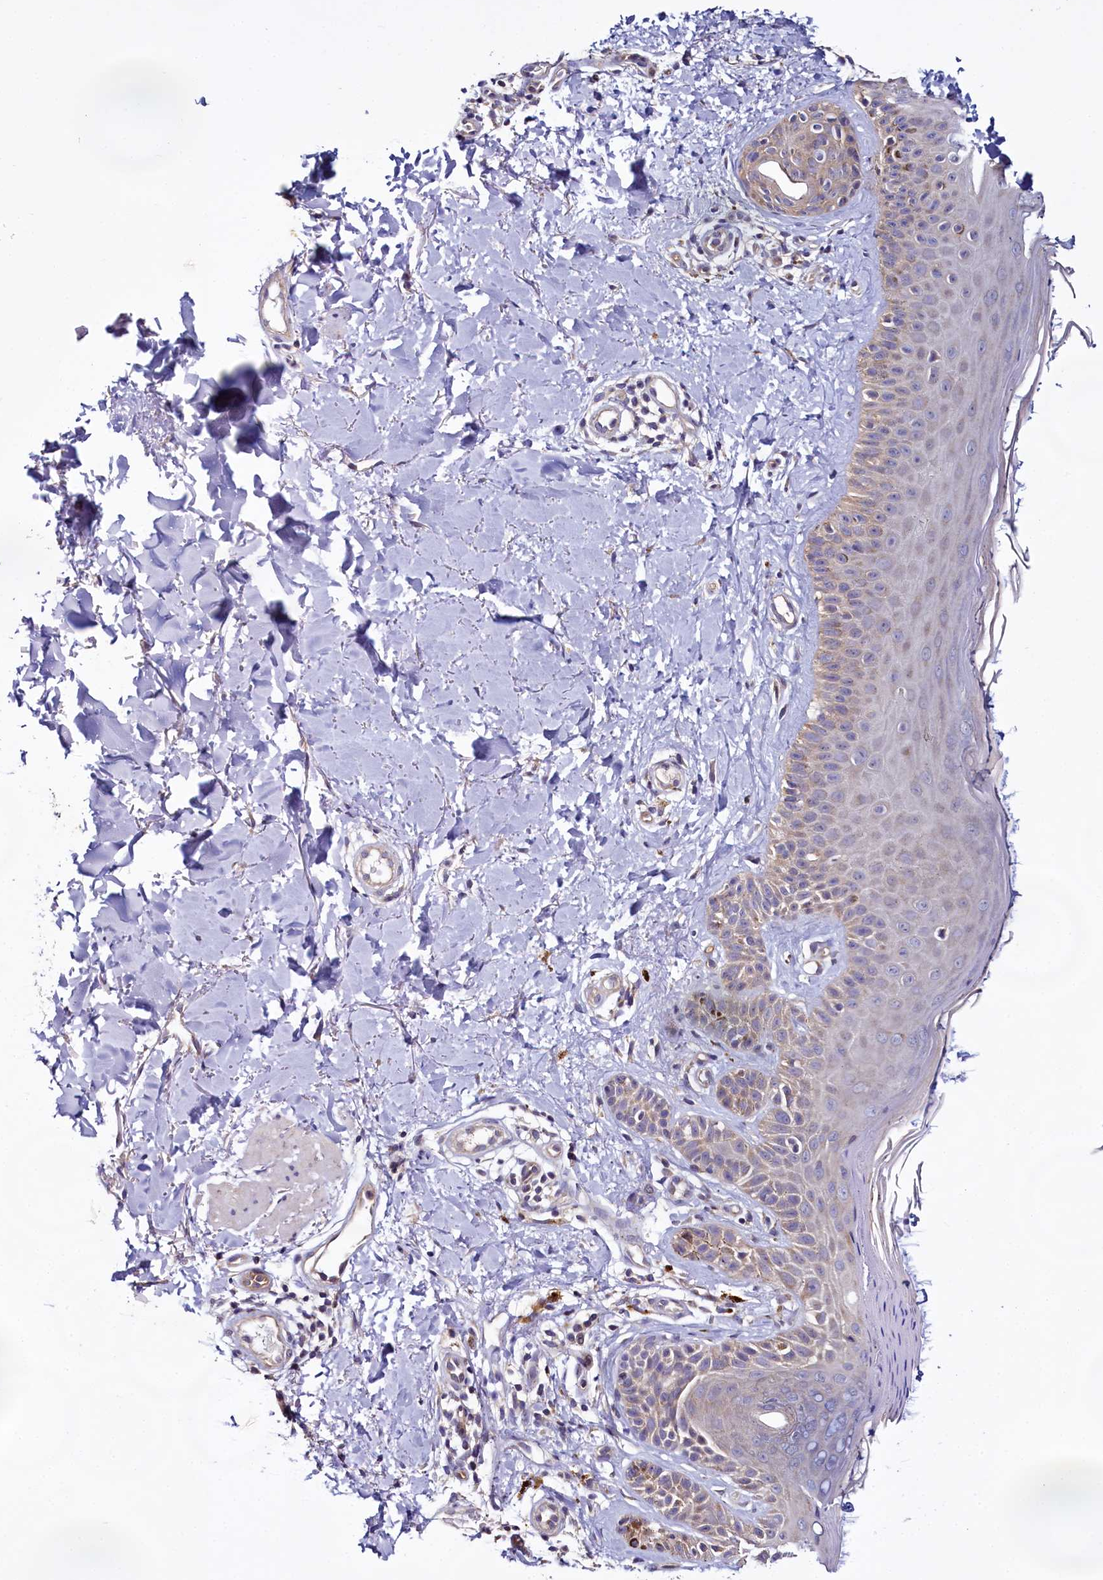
{"staining": {"intensity": "moderate", "quantity": "<25%", "location": "cytoplasmic/membranous"}, "tissue": "skin", "cell_type": "Fibroblasts", "image_type": "normal", "snomed": [{"axis": "morphology", "description": "Normal tissue, NOS"}, {"axis": "topography", "description": "Skin"}], "caption": "Immunohistochemistry (IHC) image of normal human skin stained for a protein (brown), which displays low levels of moderate cytoplasmic/membranous expression in about <25% of fibroblasts.", "gene": "CEP295", "patient": {"sex": "male", "age": 52}}